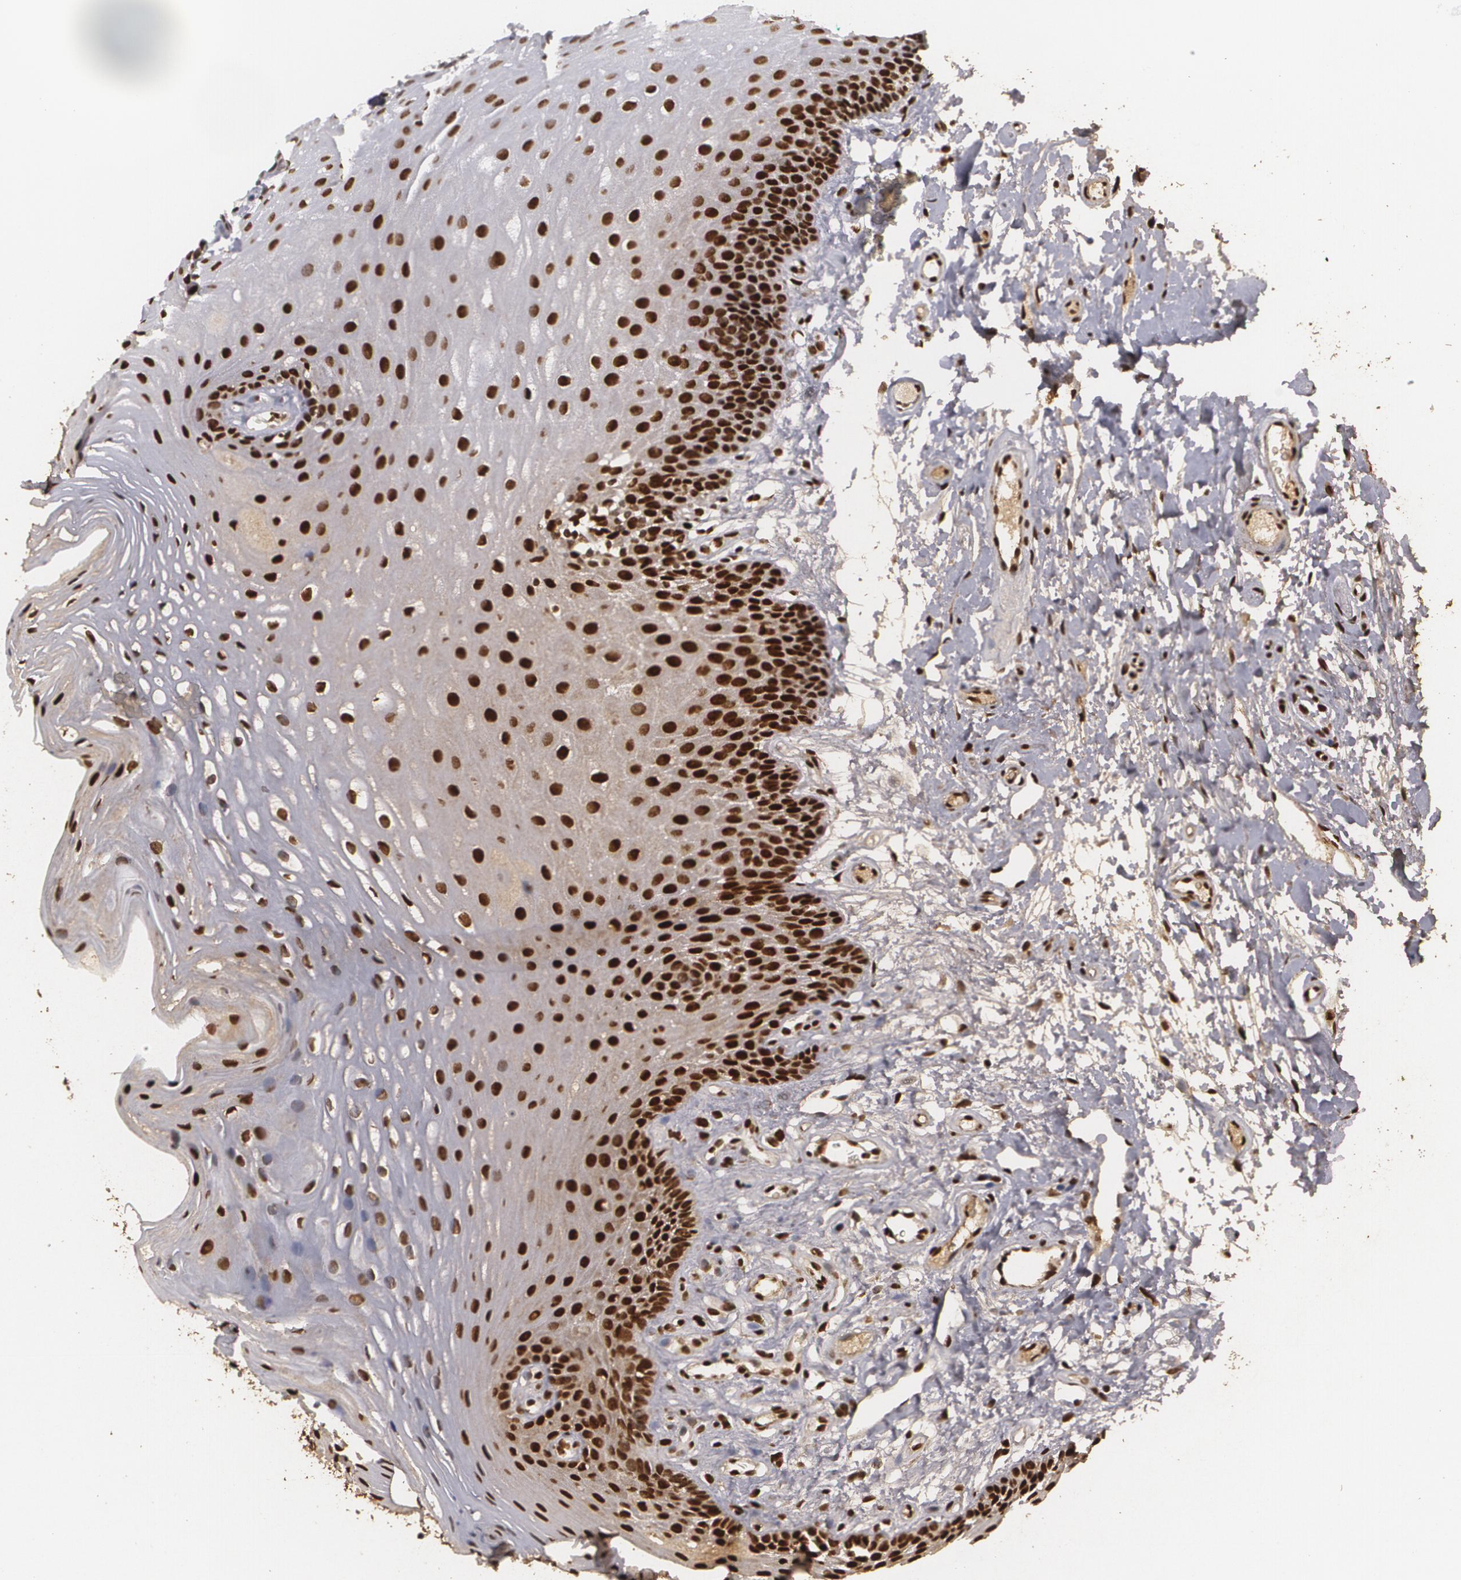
{"staining": {"intensity": "strong", "quantity": ">75%", "location": "nuclear"}, "tissue": "oral mucosa", "cell_type": "Squamous epithelial cells", "image_type": "normal", "snomed": [{"axis": "morphology", "description": "Normal tissue, NOS"}, {"axis": "topography", "description": "Oral tissue"}], "caption": "High-magnification brightfield microscopy of benign oral mucosa stained with DAB (brown) and counterstained with hematoxylin (blue). squamous epithelial cells exhibit strong nuclear expression is appreciated in approximately>75% of cells.", "gene": "RCOR1", "patient": {"sex": "male", "age": 62}}